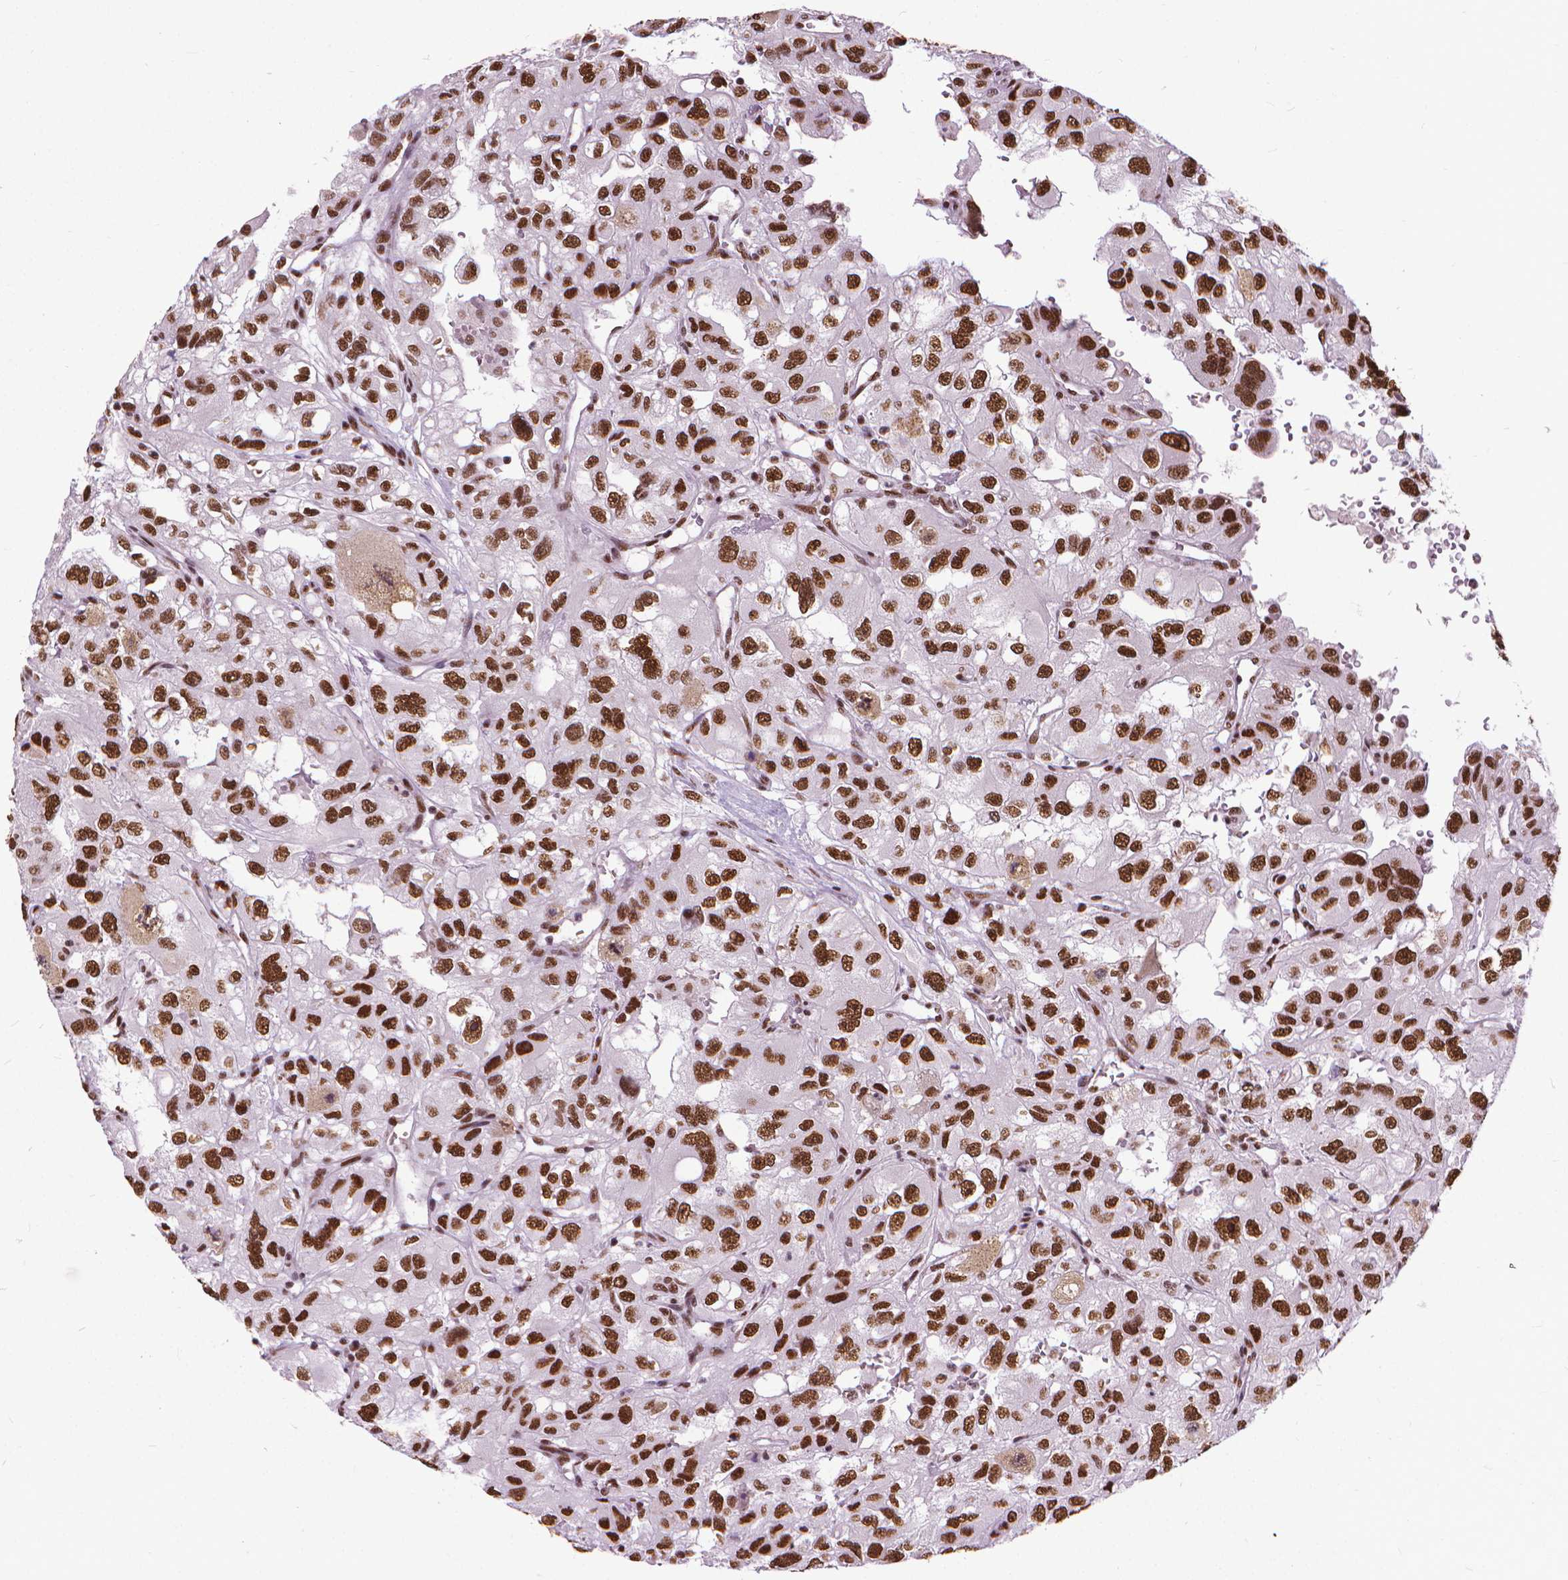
{"staining": {"intensity": "strong", "quantity": ">75%", "location": "nuclear"}, "tissue": "renal cancer", "cell_type": "Tumor cells", "image_type": "cancer", "snomed": [{"axis": "morphology", "description": "Adenocarcinoma, NOS"}, {"axis": "topography", "description": "Kidney"}], "caption": "Approximately >75% of tumor cells in adenocarcinoma (renal) show strong nuclear protein expression as visualized by brown immunohistochemical staining.", "gene": "AKAP8", "patient": {"sex": "male", "age": 64}}